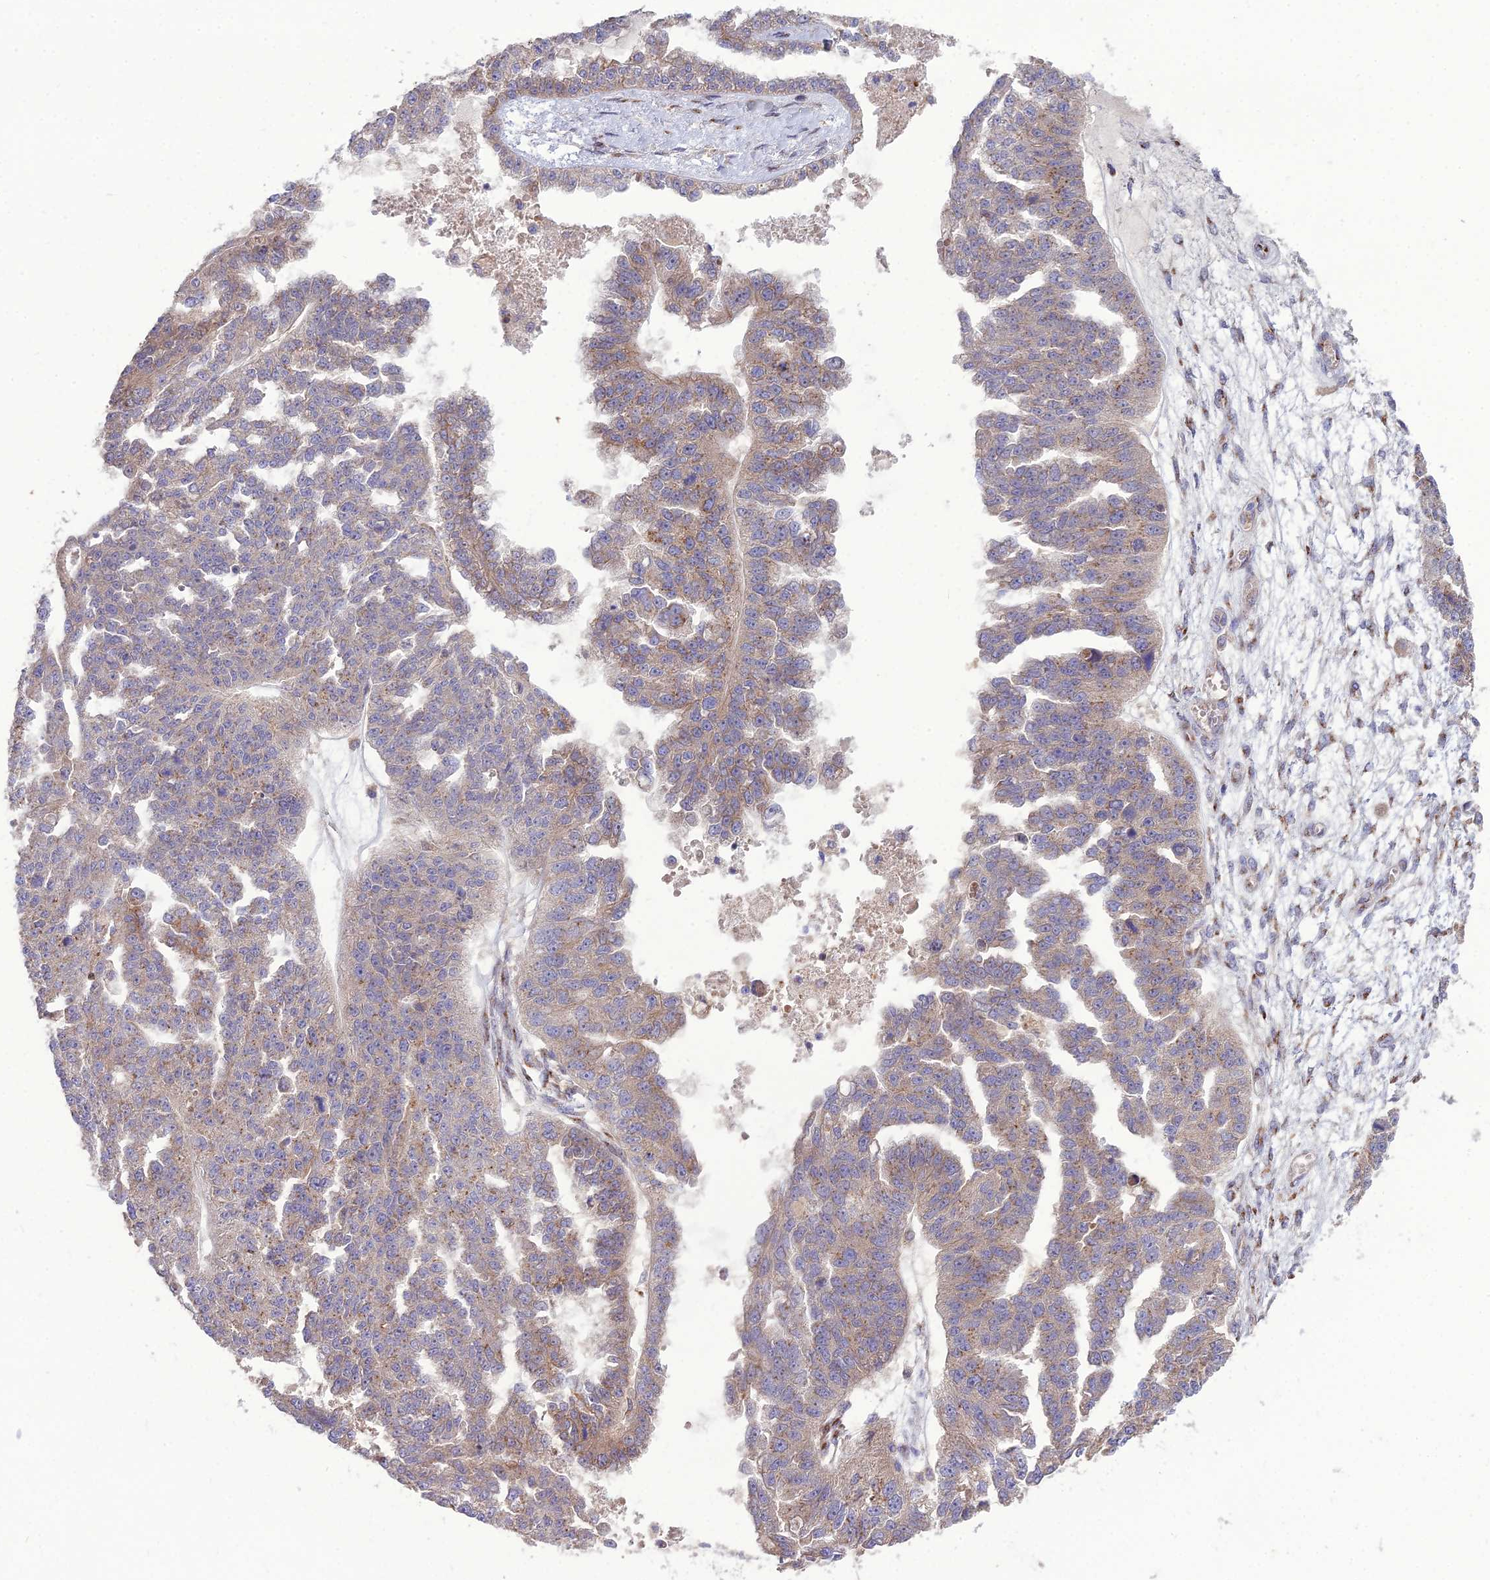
{"staining": {"intensity": "moderate", "quantity": "<25%", "location": "cytoplasmic/membranous"}, "tissue": "ovarian cancer", "cell_type": "Tumor cells", "image_type": "cancer", "snomed": [{"axis": "morphology", "description": "Cystadenocarcinoma, serous, NOS"}, {"axis": "topography", "description": "Ovary"}], "caption": "The immunohistochemical stain shows moderate cytoplasmic/membranous staining in tumor cells of ovarian serous cystadenocarcinoma tissue. The staining was performed using DAB to visualize the protein expression in brown, while the nuclei were stained in blue with hematoxylin (Magnification: 20x).", "gene": "SPRYD7", "patient": {"sex": "female", "age": 58}}